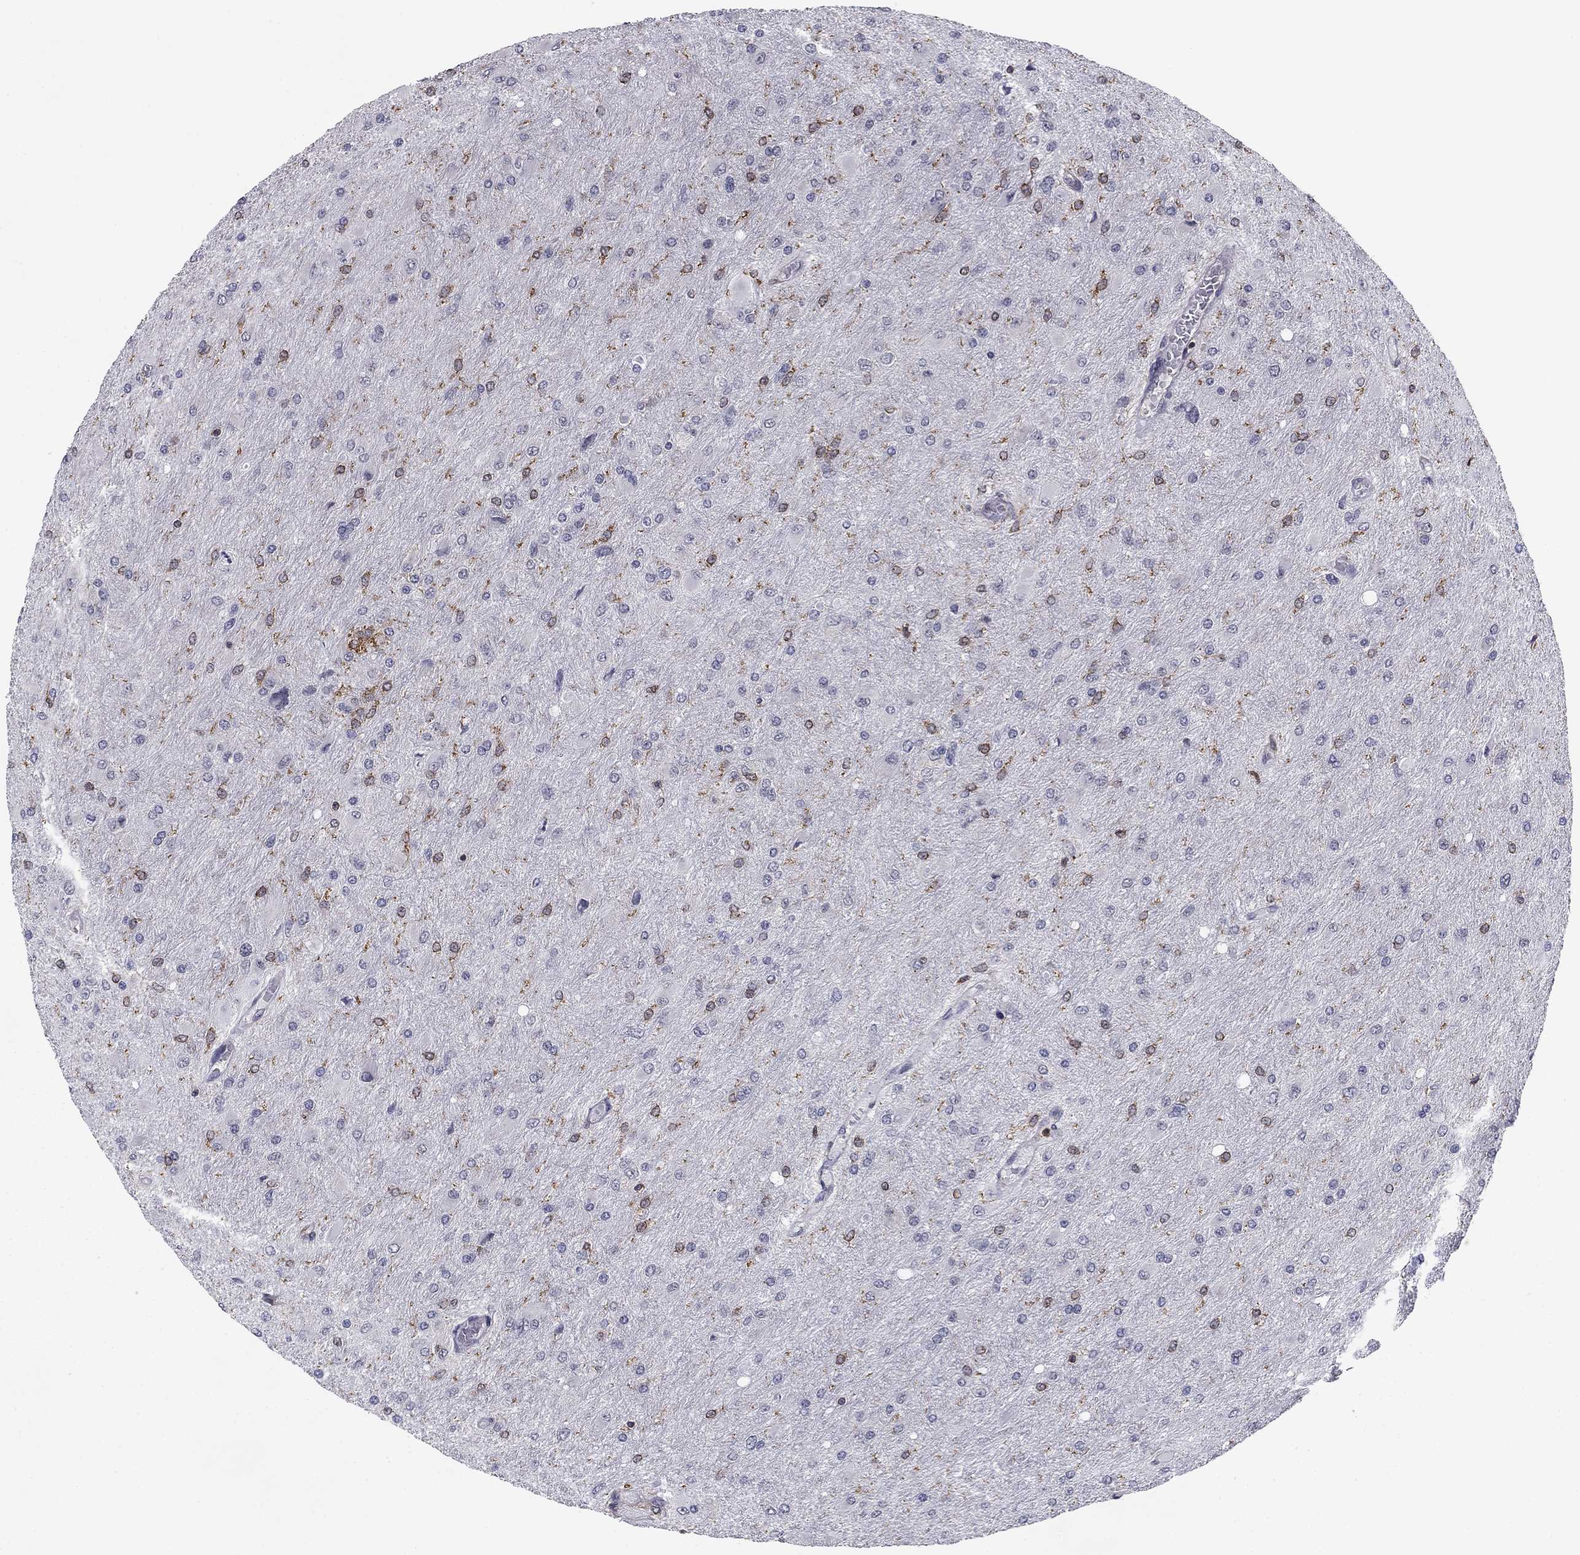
{"staining": {"intensity": "negative", "quantity": "none", "location": "none"}, "tissue": "glioma", "cell_type": "Tumor cells", "image_type": "cancer", "snomed": [{"axis": "morphology", "description": "Glioma, malignant, High grade"}, {"axis": "topography", "description": "Cerebral cortex"}], "caption": "There is no significant staining in tumor cells of glioma.", "gene": "PLCB2", "patient": {"sex": "female", "age": 36}}